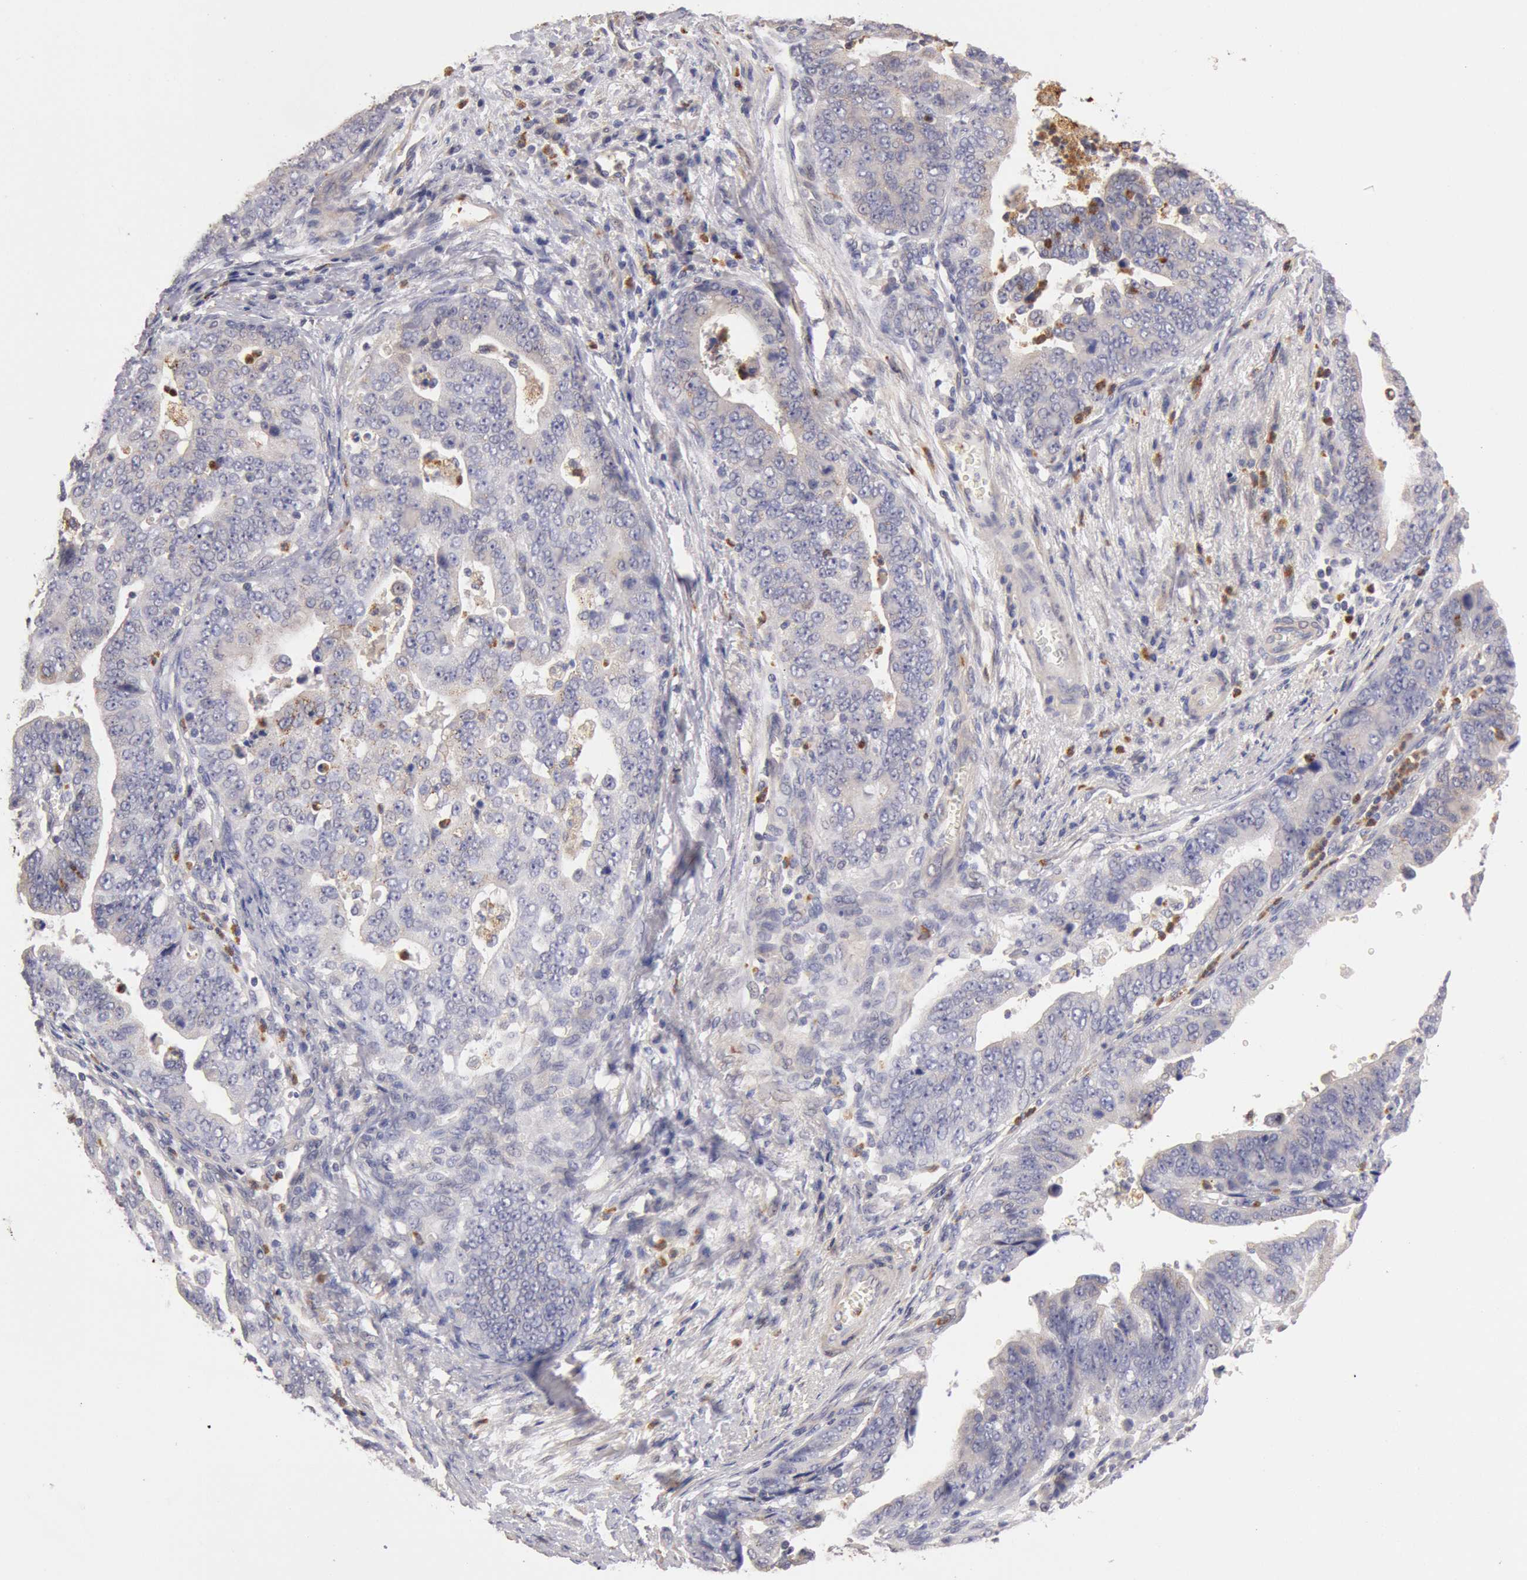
{"staining": {"intensity": "weak", "quantity": "25%-75%", "location": "cytoplasmic/membranous"}, "tissue": "stomach cancer", "cell_type": "Tumor cells", "image_type": "cancer", "snomed": [{"axis": "morphology", "description": "Adenocarcinoma, NOS"}, {"axis": "topography", "description": "Stomach, upper"}], "caption": "High-magnification brightfield microscopy of stomach adenocarcinoma stained with DAB (brown) and counterstained with hematoxylin (blue). tumor cells exhibit weak cytoplasmic/membranous positivity is present in about25%-75% of cells.", "gene": "TMED8", "patient": {"sex": "female", "age": 50}}